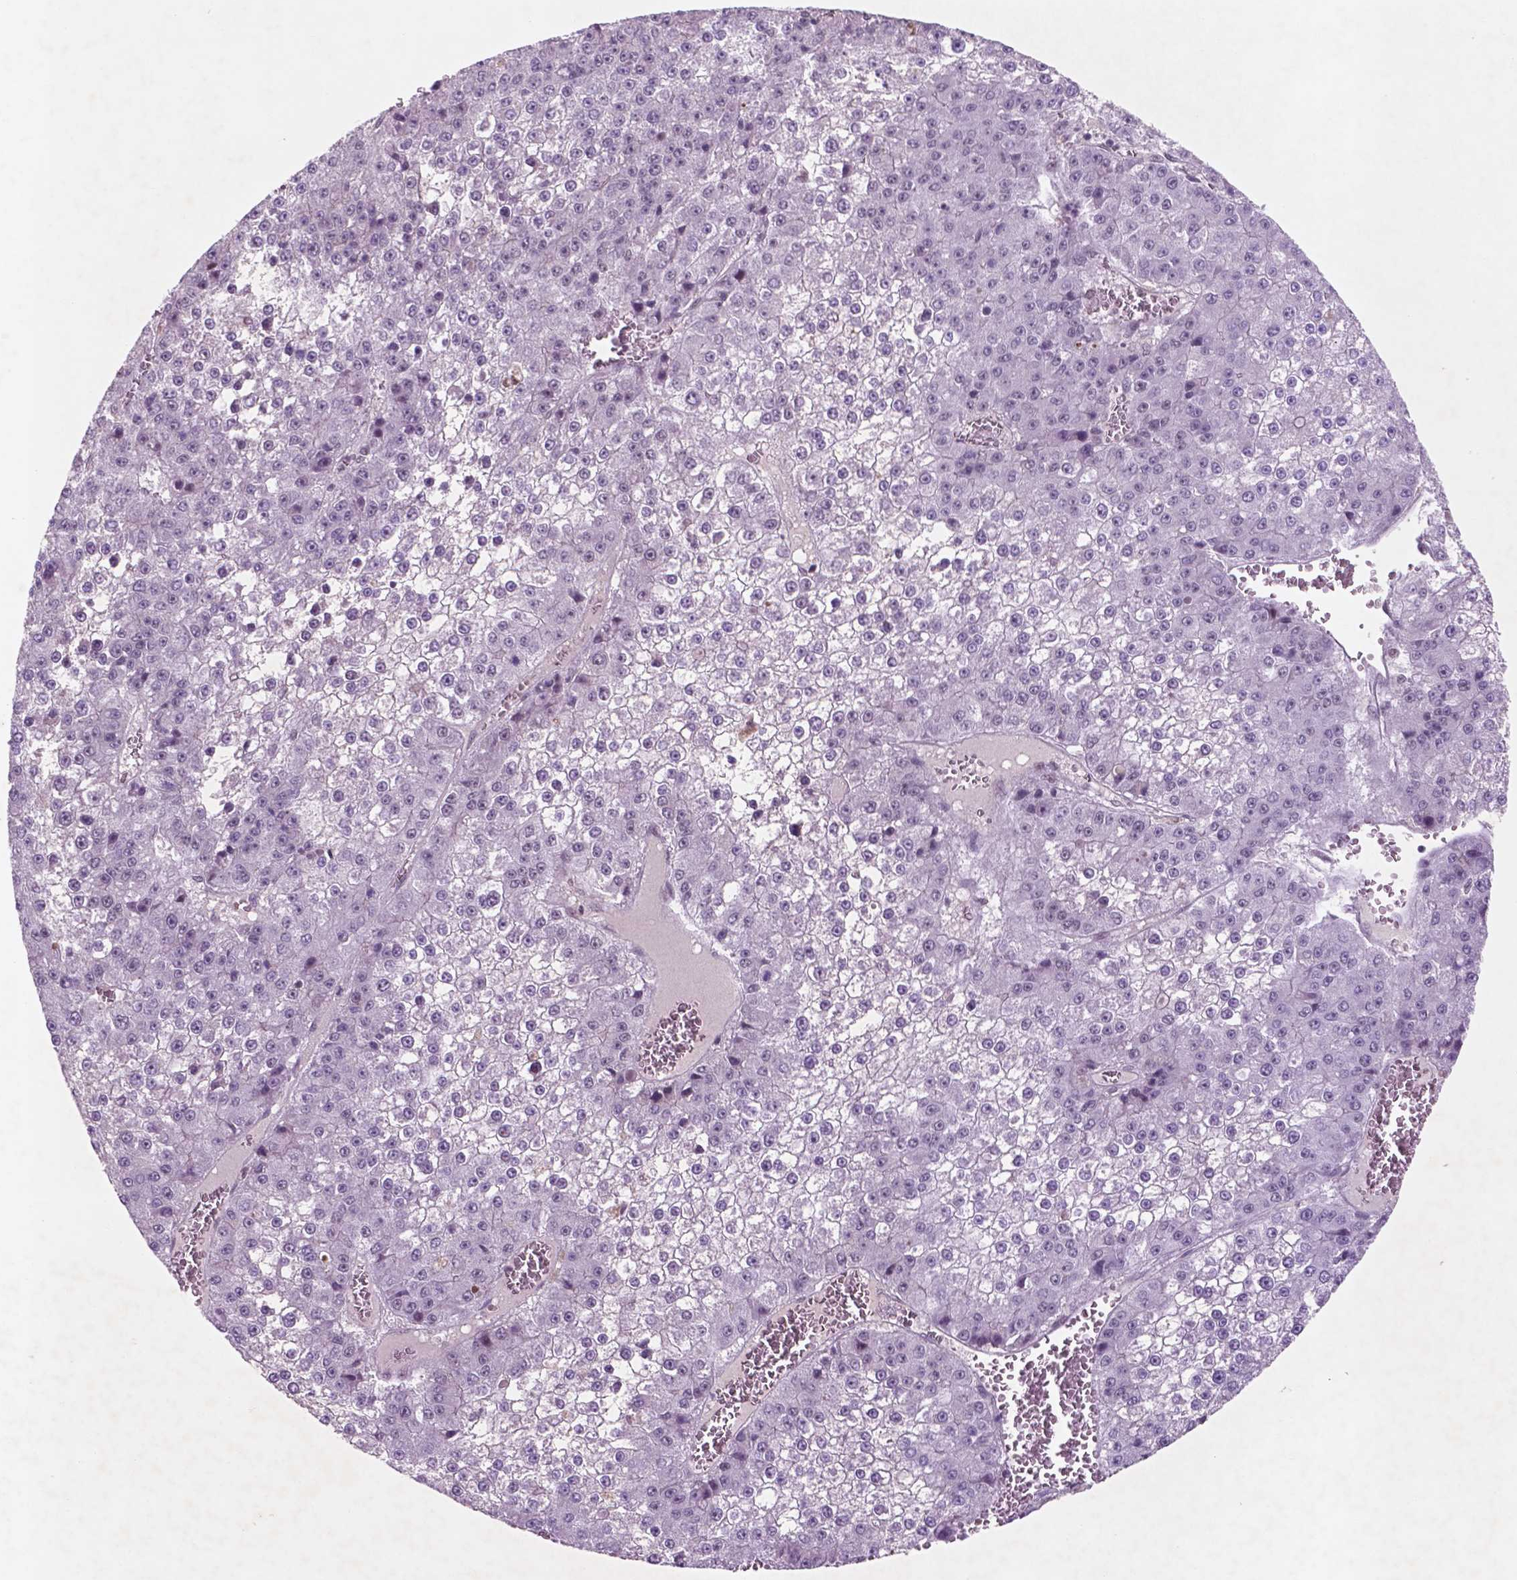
{"staining": {"intensity": "negative", "quantity": "none", "location": "none"}, "tissue": "liver cancer", "cell_type": "Tumor cells", "image_type": "cancer", "snomed": [{"axis": "morphology", "description": "Carcinoma, Hepatocellular, NOS"}, {"axis": "topography", "description": "Liver"}], "caption": "Tumor cells show no significant protein expression in liver cancer (hepatocellular carcinoma). (DAB (3,3'-diaminobenzidine) IHC with hematoxylin counter stain).", "gene": "CTR9", "patient": {"sex": "female", "age": 73}}